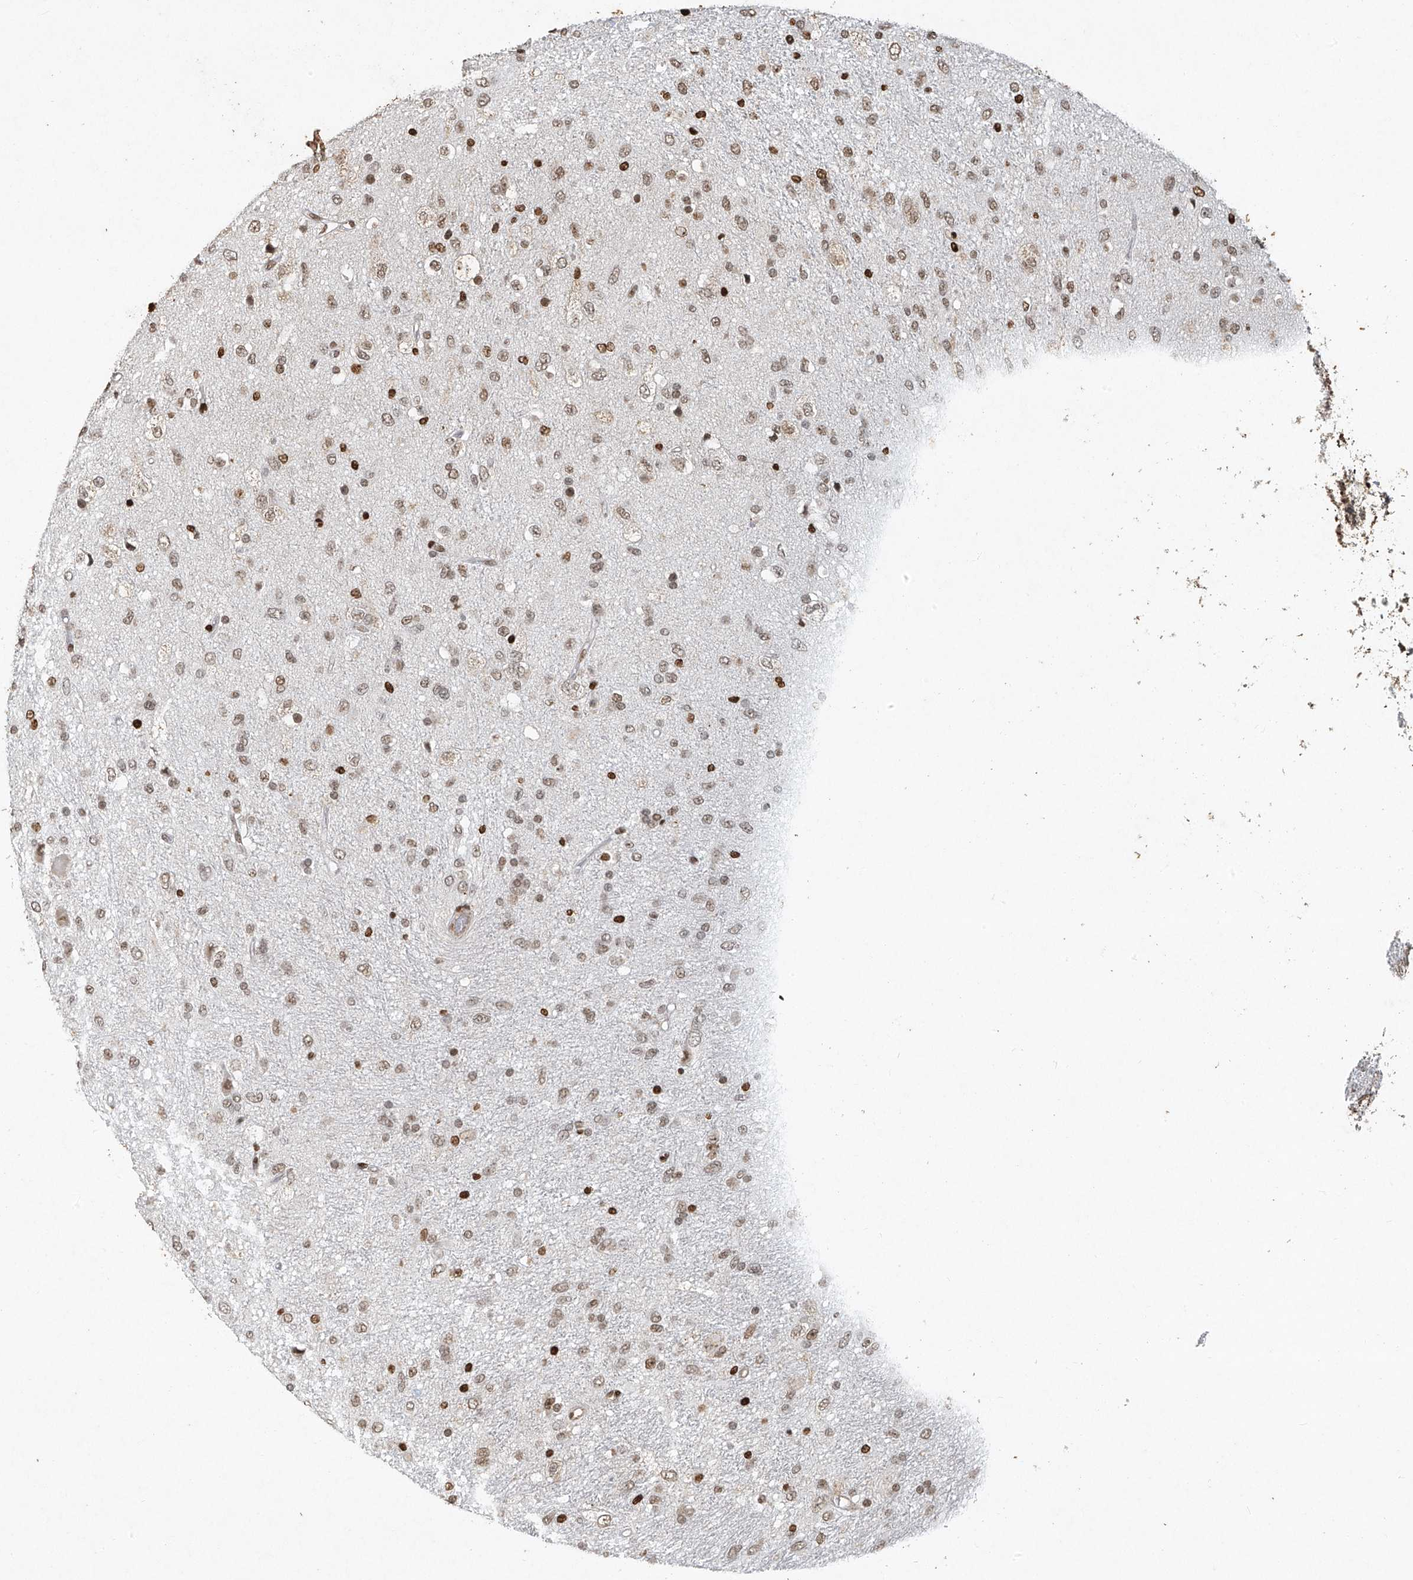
{"staining": {"intensity": "moderate", "quantity": ">75%", "location": "nuclear"}, "tissue": "glioma", "cell_type": "Tumor cells", "image_type": "cancer", "snomed": [{"axis": "morphology", "description": "Glioma, malignant, Low grade"}, {"axis": "topography", "description": "Brain"}], "caption": "A brown stain highlights moderate nuclear positivity of a protein in malignant low-grade glioma tumor cells.", "gene": "ATRIP", "patient": {"sex": "male", "age": 77}}